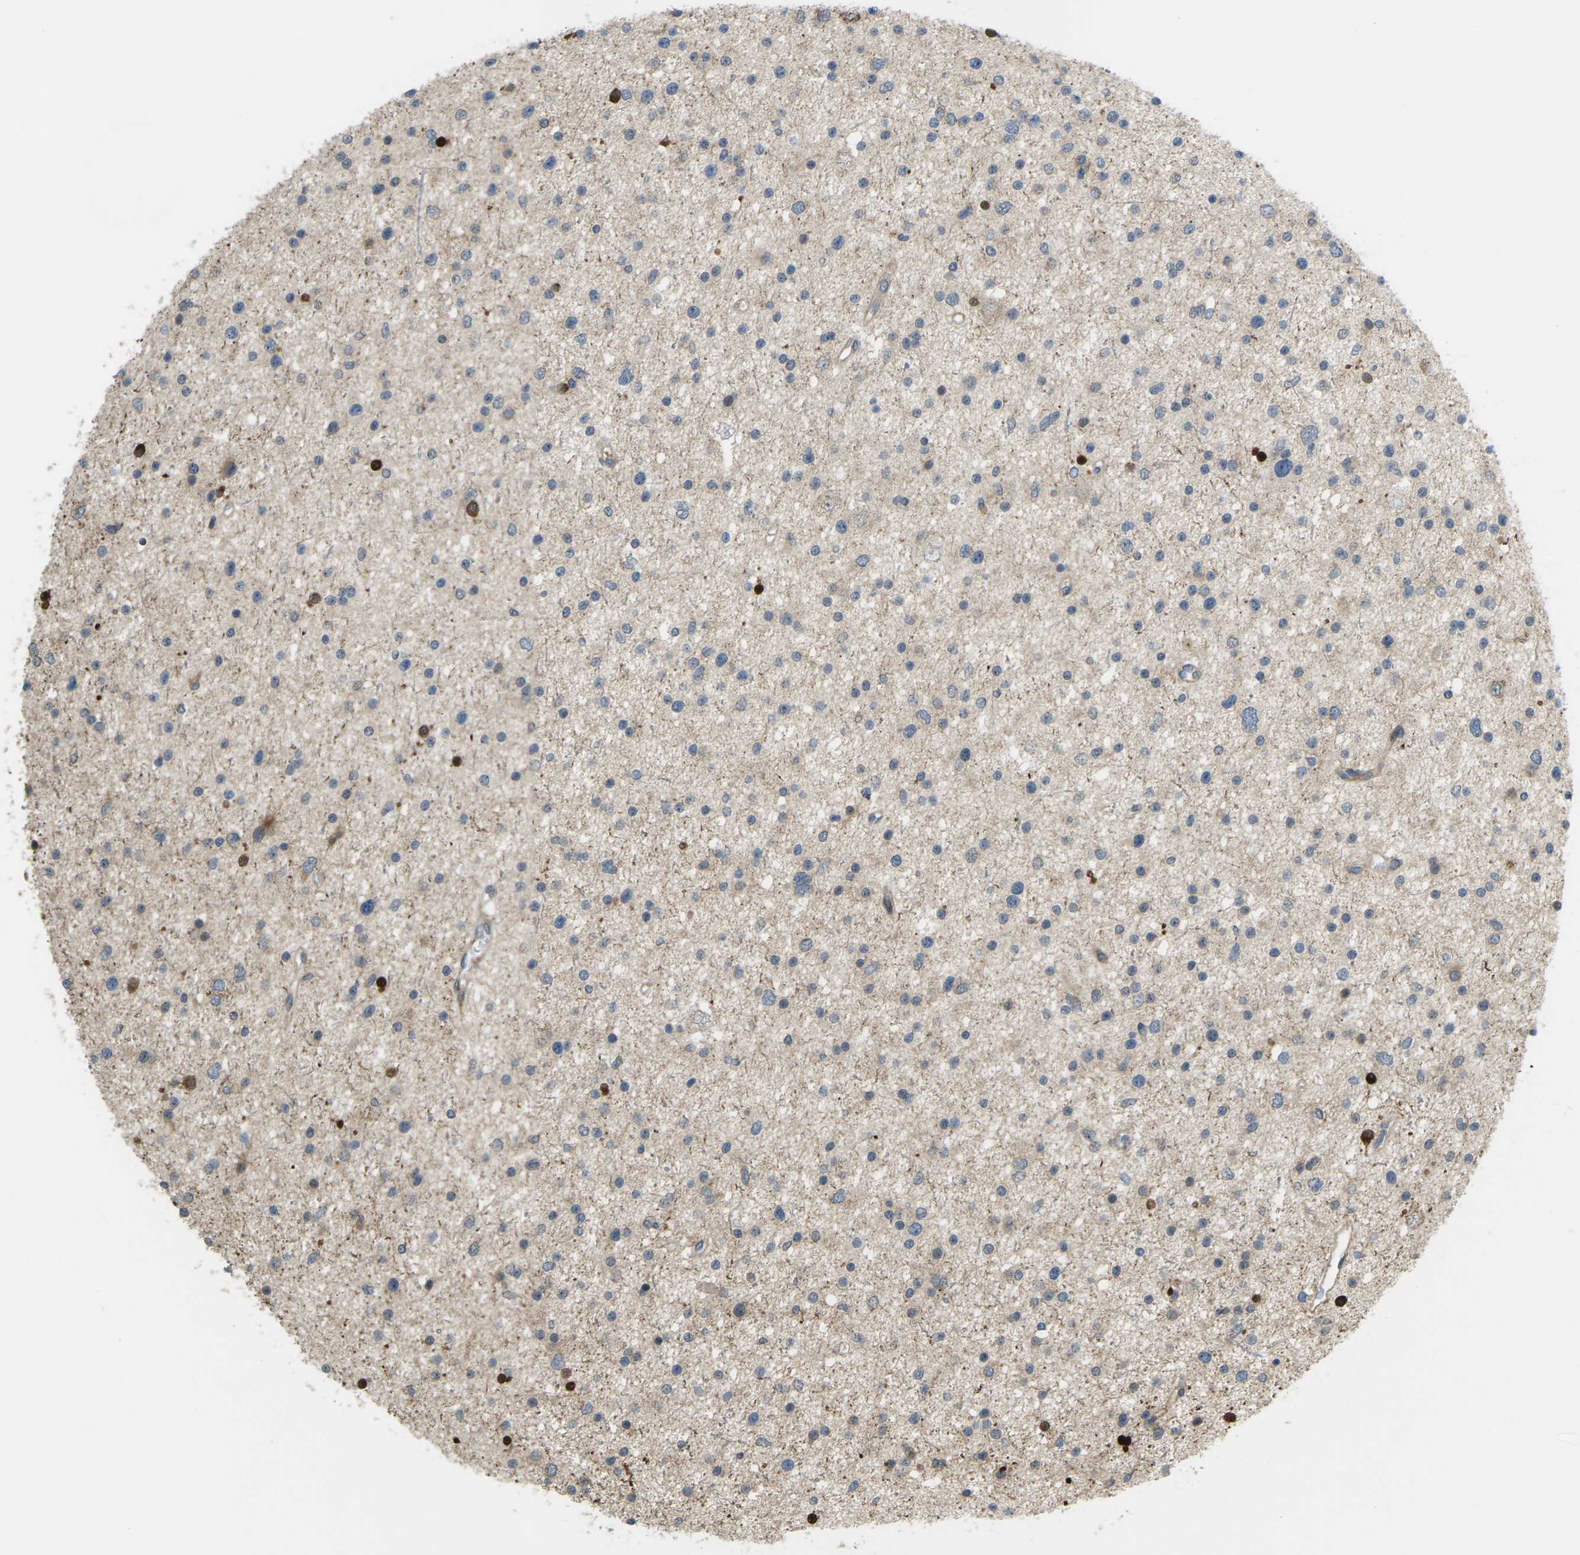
{"staining": {"intensity": "strong", "quantity": "<25%", "location": "cytoplasmic/membranous,nuclear"}, "tissue": "glioma", "cell_type": "Tumor cells", "image_type": "cancer", "snomed": [{"axis": "morphology", "description": "Glioma, malignant, Low grade"}, {"axis": "topography", "description": "Brain"}], "caption": "About <25% of tumor cells in human low-grade glioma (malignant) demonstrate strong cytoplasmic/membranous and nuclear protein expression as visualized by brown immunohistochemical staining.", "gene": "ROBO1", "patient": {"sex": "female", "age": 37}}